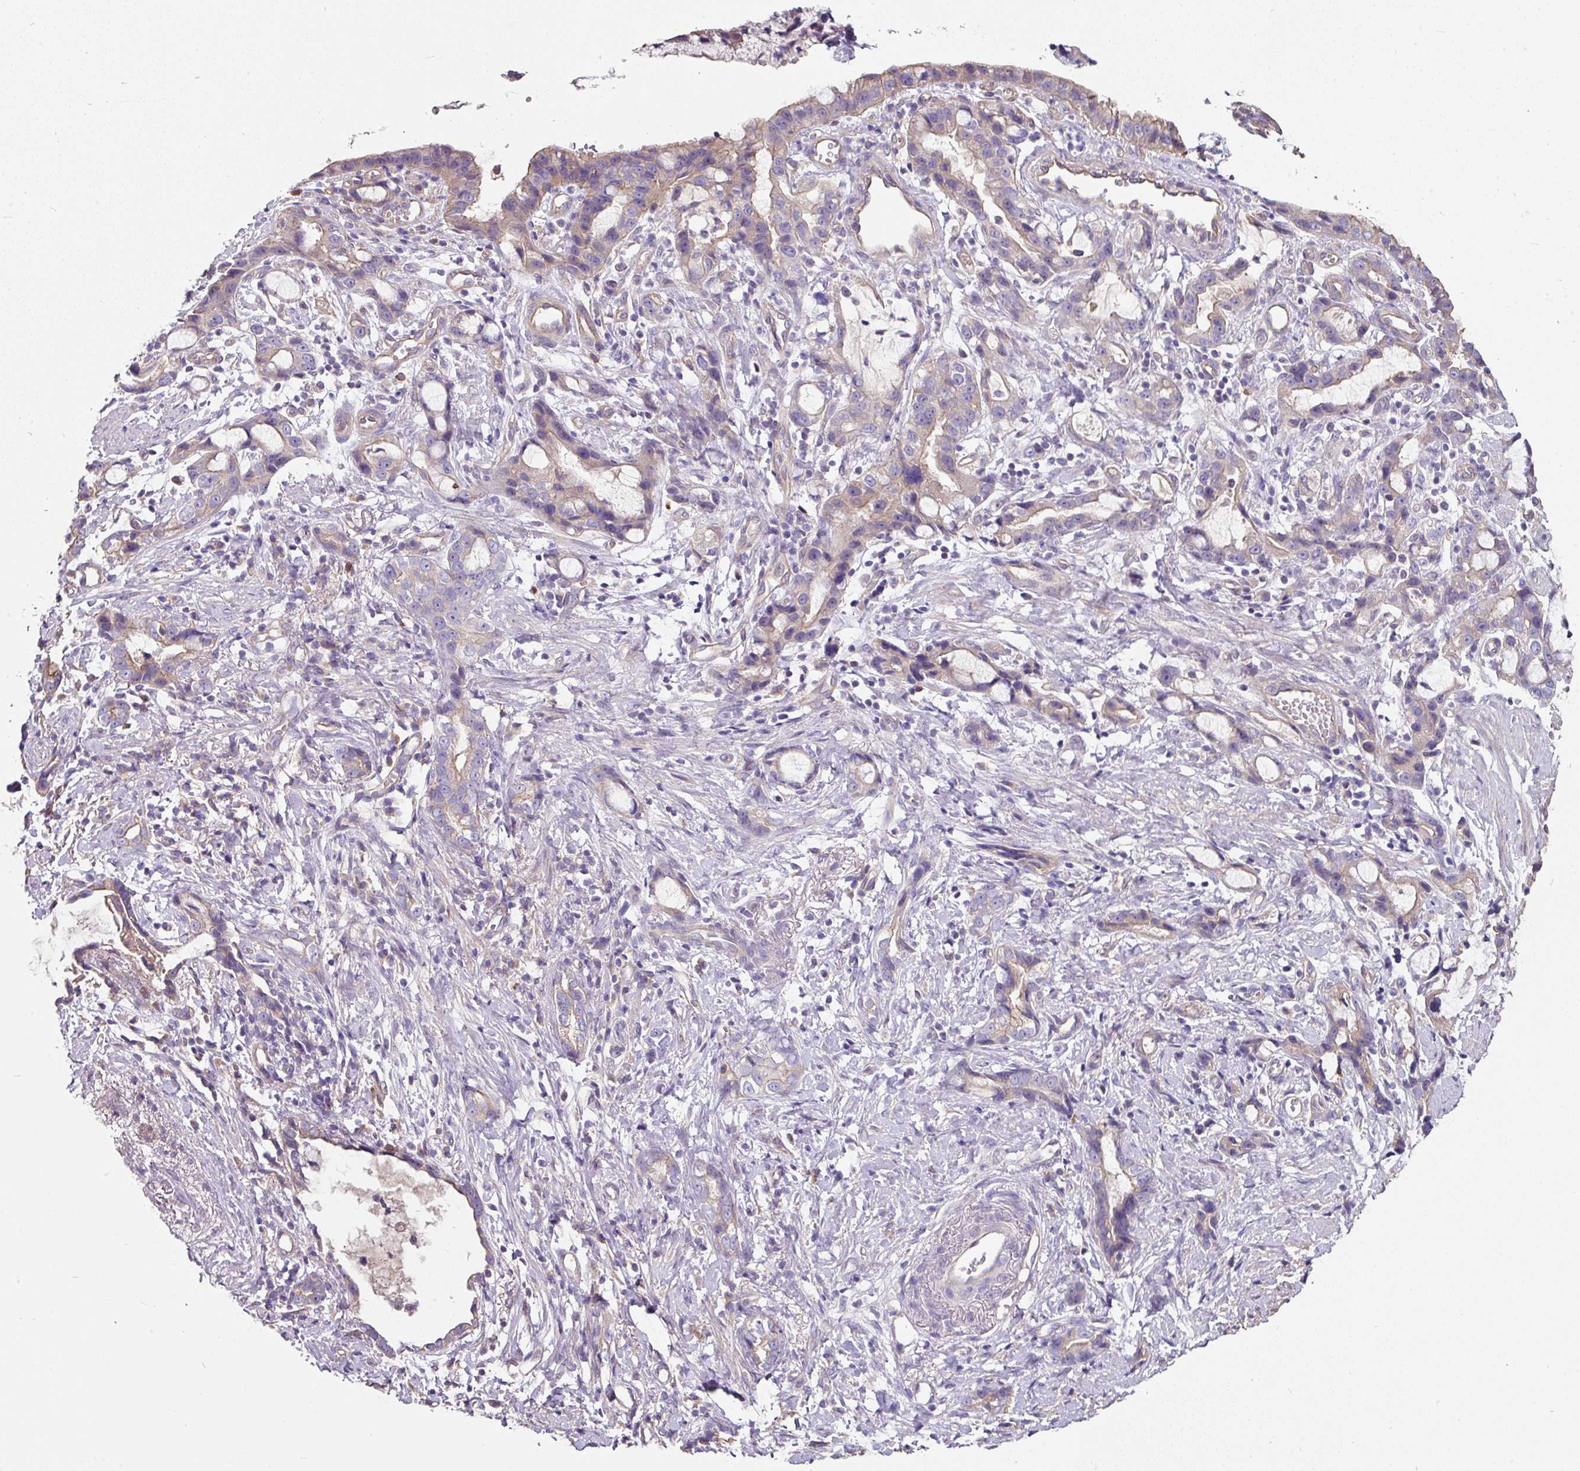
{"staining": {"intensity": "weak", "quantity": "<25%", "location": "cytoplasmic/membranous"}, "tissue": "stomach cancer", "cell_type": "Tumor cells", "image_type": "cancer", "snomed": [{"axis": "morphology", "description": "Adenocarcinoma, NOS"}, {"axis": "topography", "description": "Stomach"}], "caption": "This photomicrograph is of stomach adenocarcinoma stained with immunohistochemistry (IHC) to label a protein in brown with the nuclei are counter-stained blue. There is no staining in tumor cells.", "gene": "C4orf48", "patient": {"sex": "male", "age": 55}}